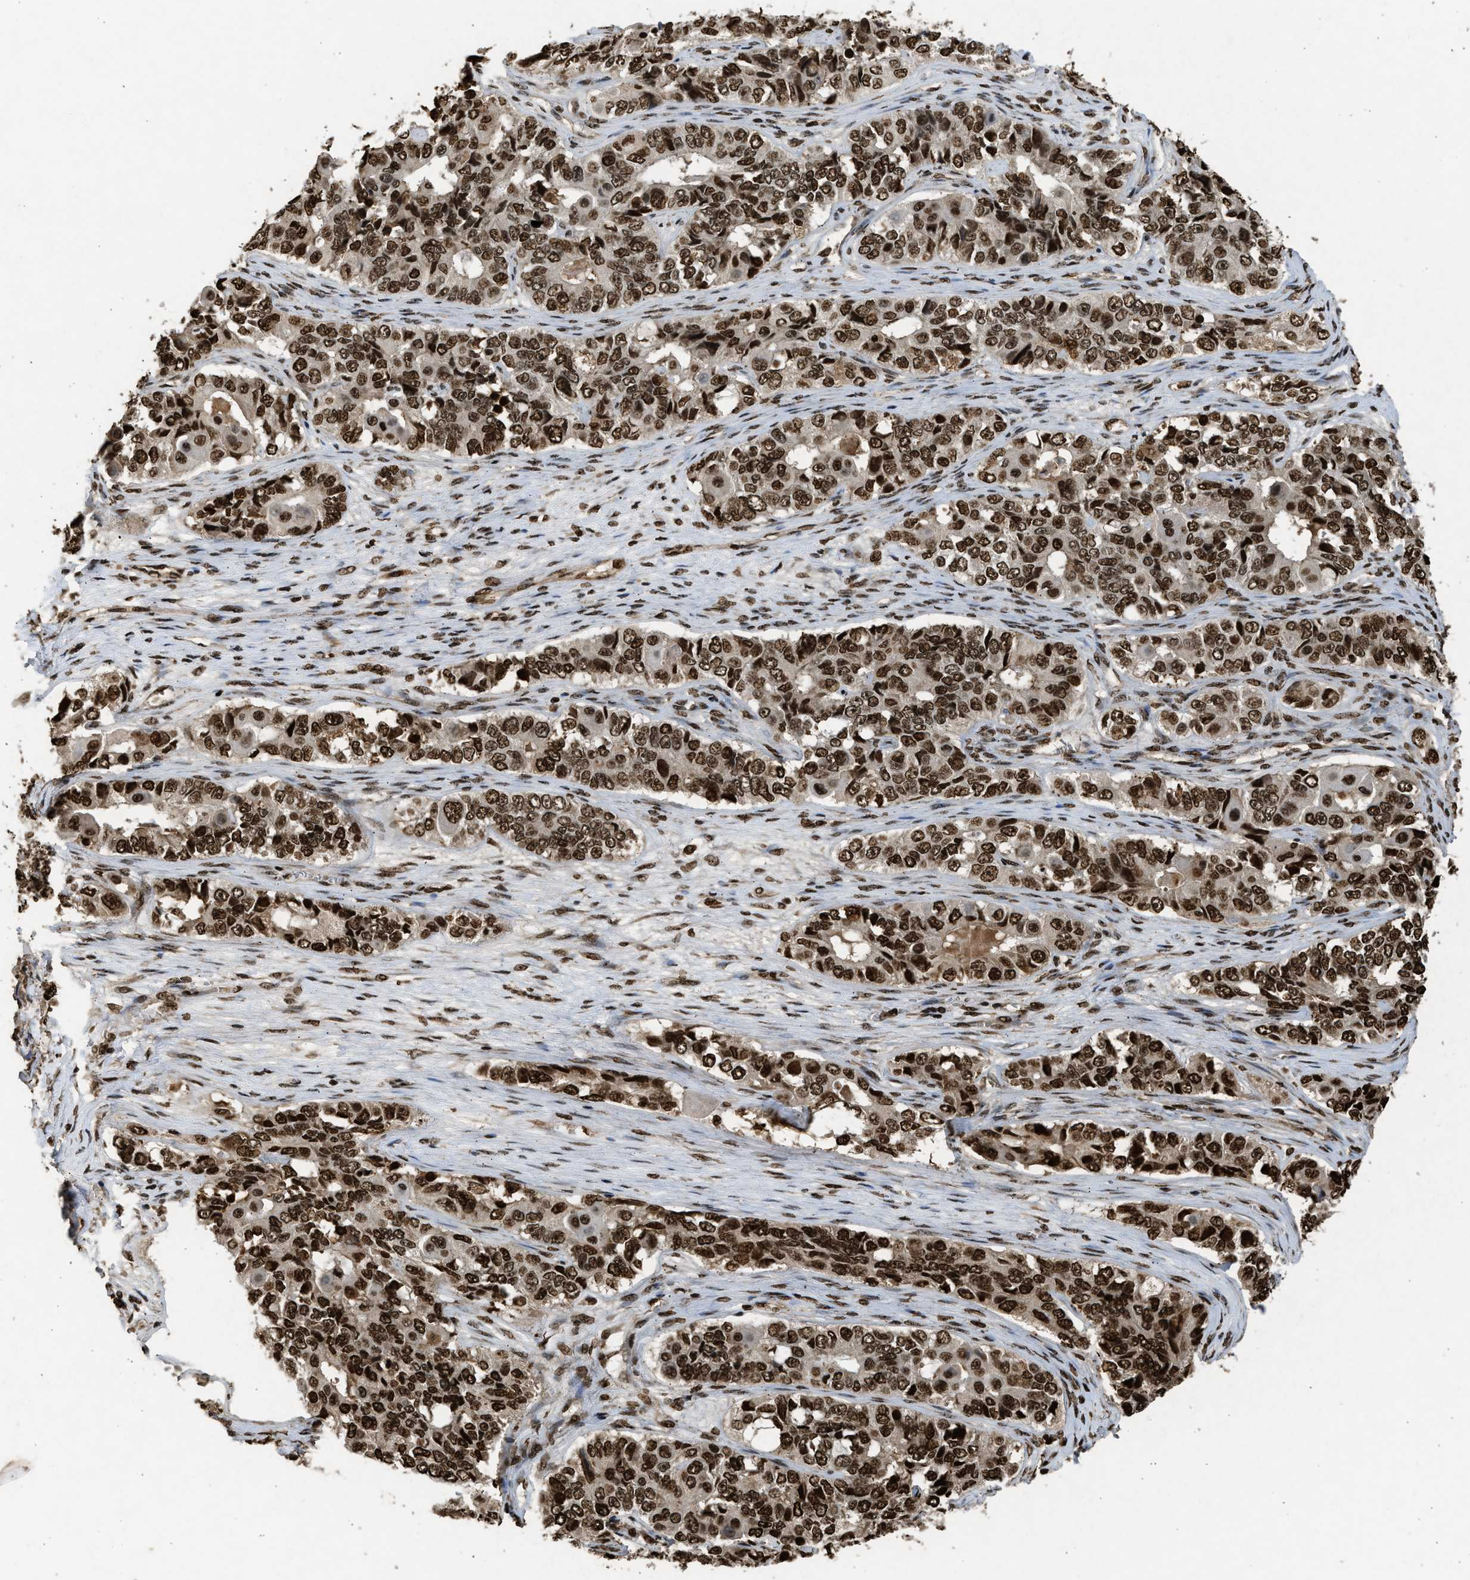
{"staining": {"intensity": "strong", "quantity": ">75%", "location": "cytoplasmic/membranous,nuclear"}, "tissue": "ovarian cancer", "cell_type": "Tumor cells", "image_type": "cancer", "snomed": [{"axis": "morphology", "description": "Carcinoma, endometroid"}, {"axis": "topography", "description": "Ovary"}], "caption": "Immunohistochemistry (IHC) staining of endometroid carcinoma (ovarian), which displays high levels of strong cytoplasmic/membranous and nuclear staining in about >75% of tumor cells indicating strong cytoplasmic/membranous and nuclear protein expression. The staining was performed using DAB (brown) for protein detection and nuclei were counterstained in hematoxylin (blue).", "gene": "TFDP2", "patient": {"sex": "female", "age": 51}}